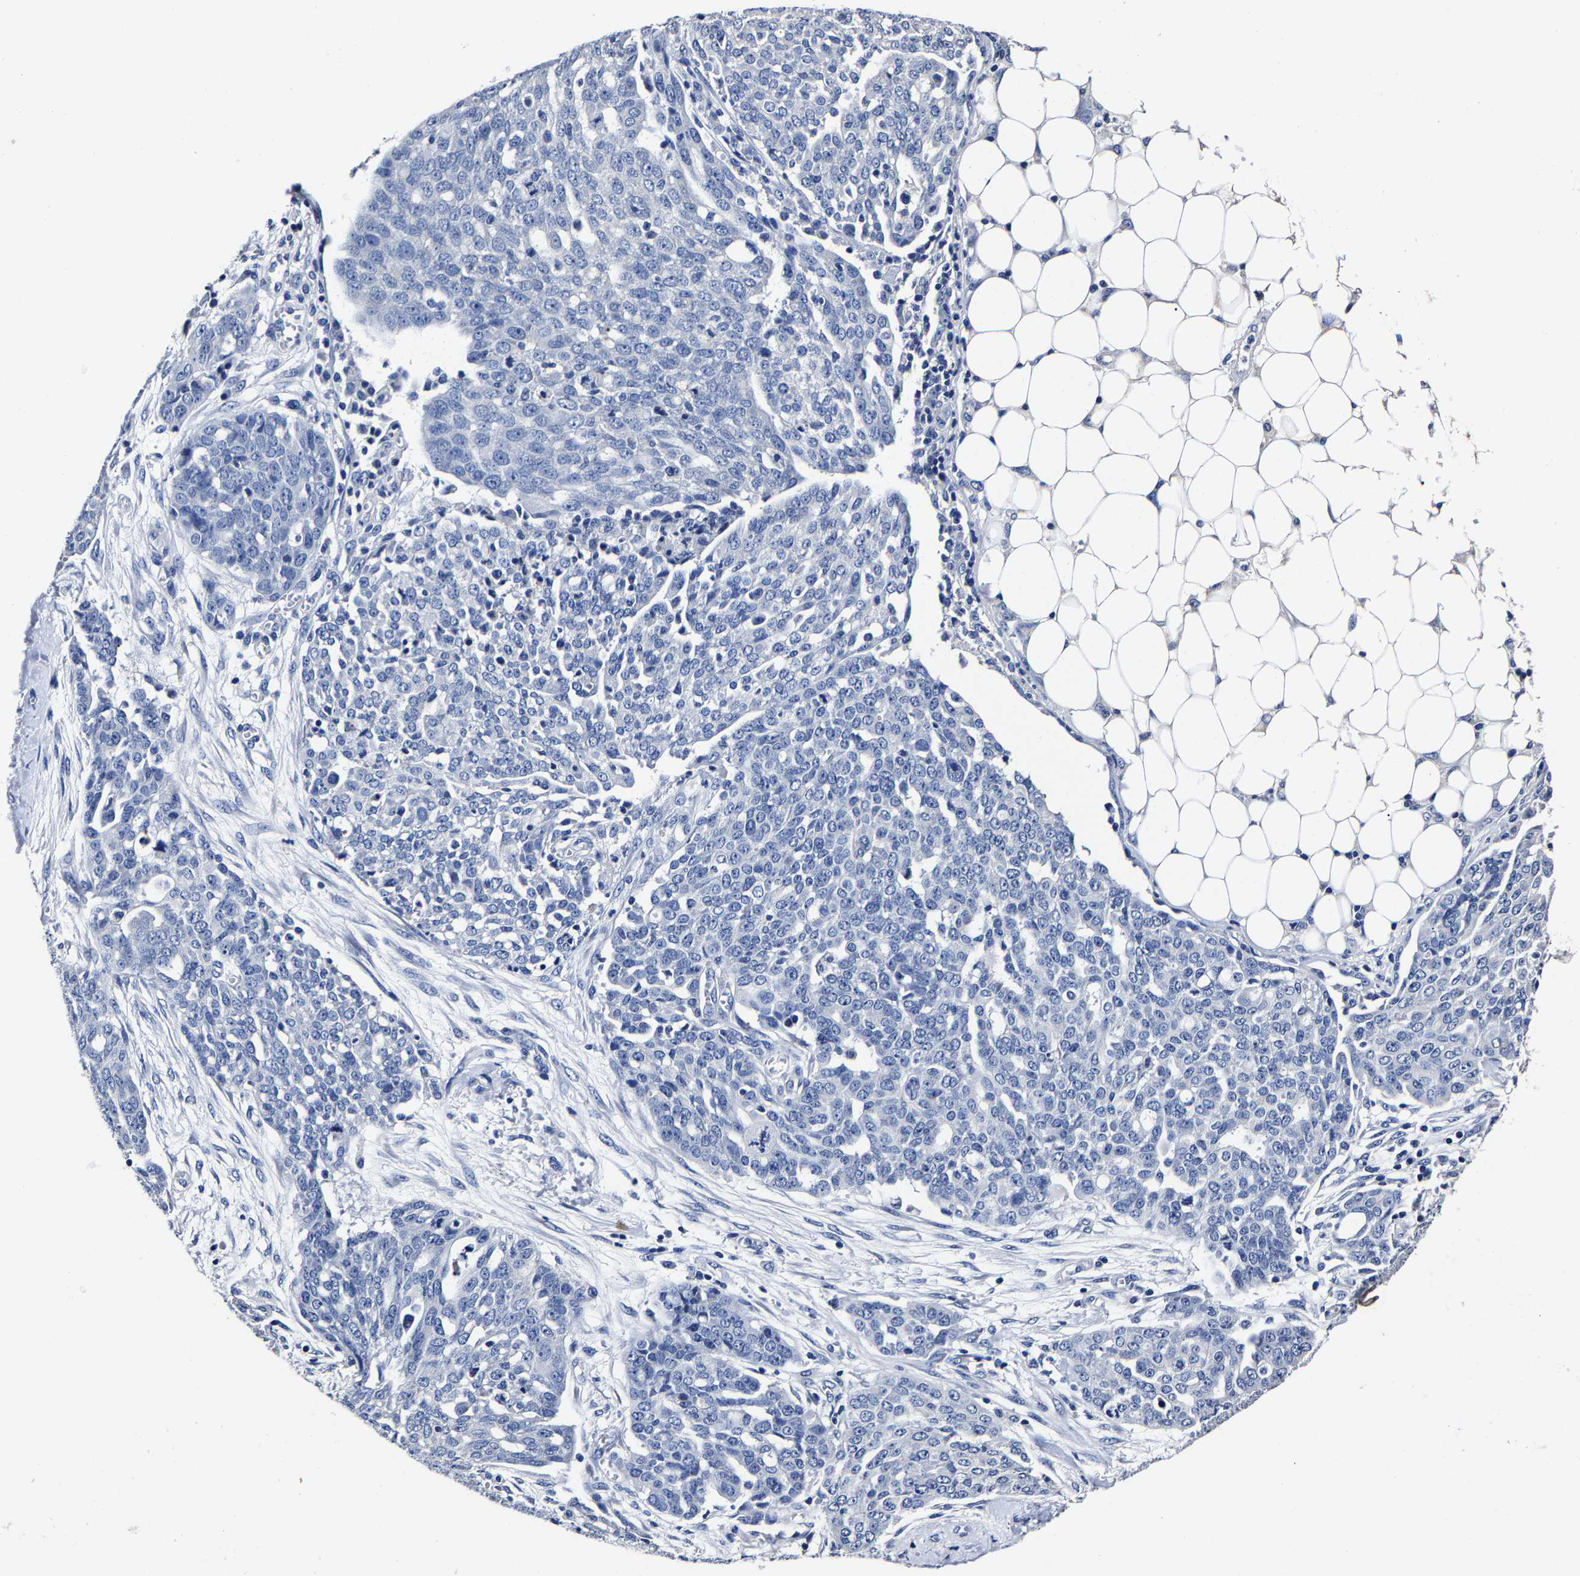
{"staining": {"intensity": "negative", "quantity": "none", "location": "none"}, "tissue": "ovarian cancer", "cell_type": "Tumor cells", "image_type": "cancer", "snomed": [{"axis": "morphology", "description": "Cystadenocarcinoma, serous, NOS"}, {"axis": "topography", "description": "Soft tissue"}, {"axis": "topography", "description": "Ovary"}], "caption": "Image shows no significant protein positivity in tumor cells of serous cystadenocarcinoma (ovarian). (IHC, brightfield microscopy, high magnification).", "gene": "AKAP4", "patient": {"sex": "female", "age": 57}}